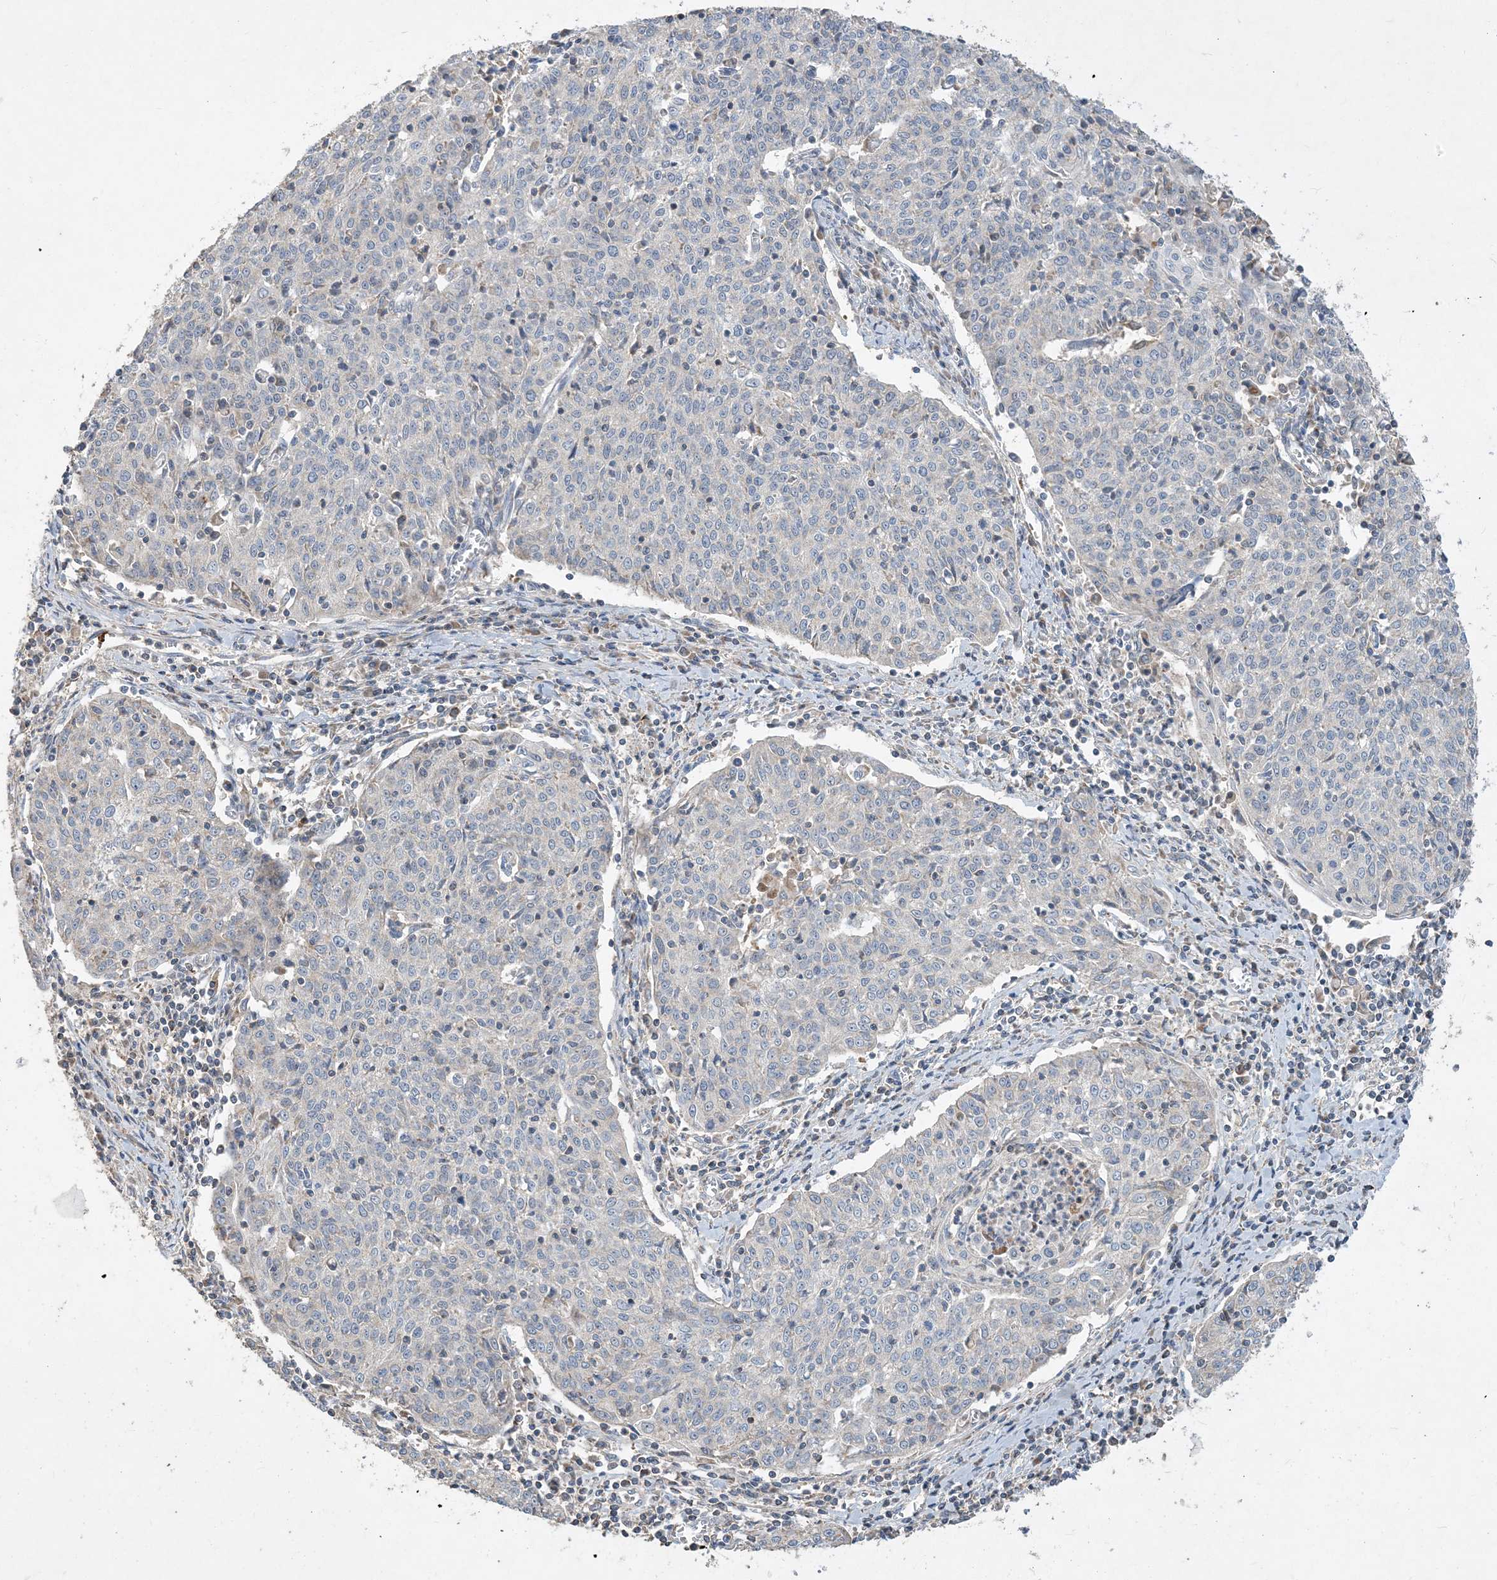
{"staining": {"intensity": "negative", "quantity": "none", "location": "none"}, "tissue": "cervical cancer", "cell_type": "Tumor cells", "image_type": "cancer", "snomed": [{"axis": "morphology", "description": "Squamous cell carcinoma, NOS"}, {"axis": "topography", "description": "Cervix"}], "caption": "Cervical squamous cell carcinoma was stained to show a protein in brown. There is no significant positivity in tumor cells.", "gene": "ECHDC1", "patient": {"sex": "female", "age": 48}}